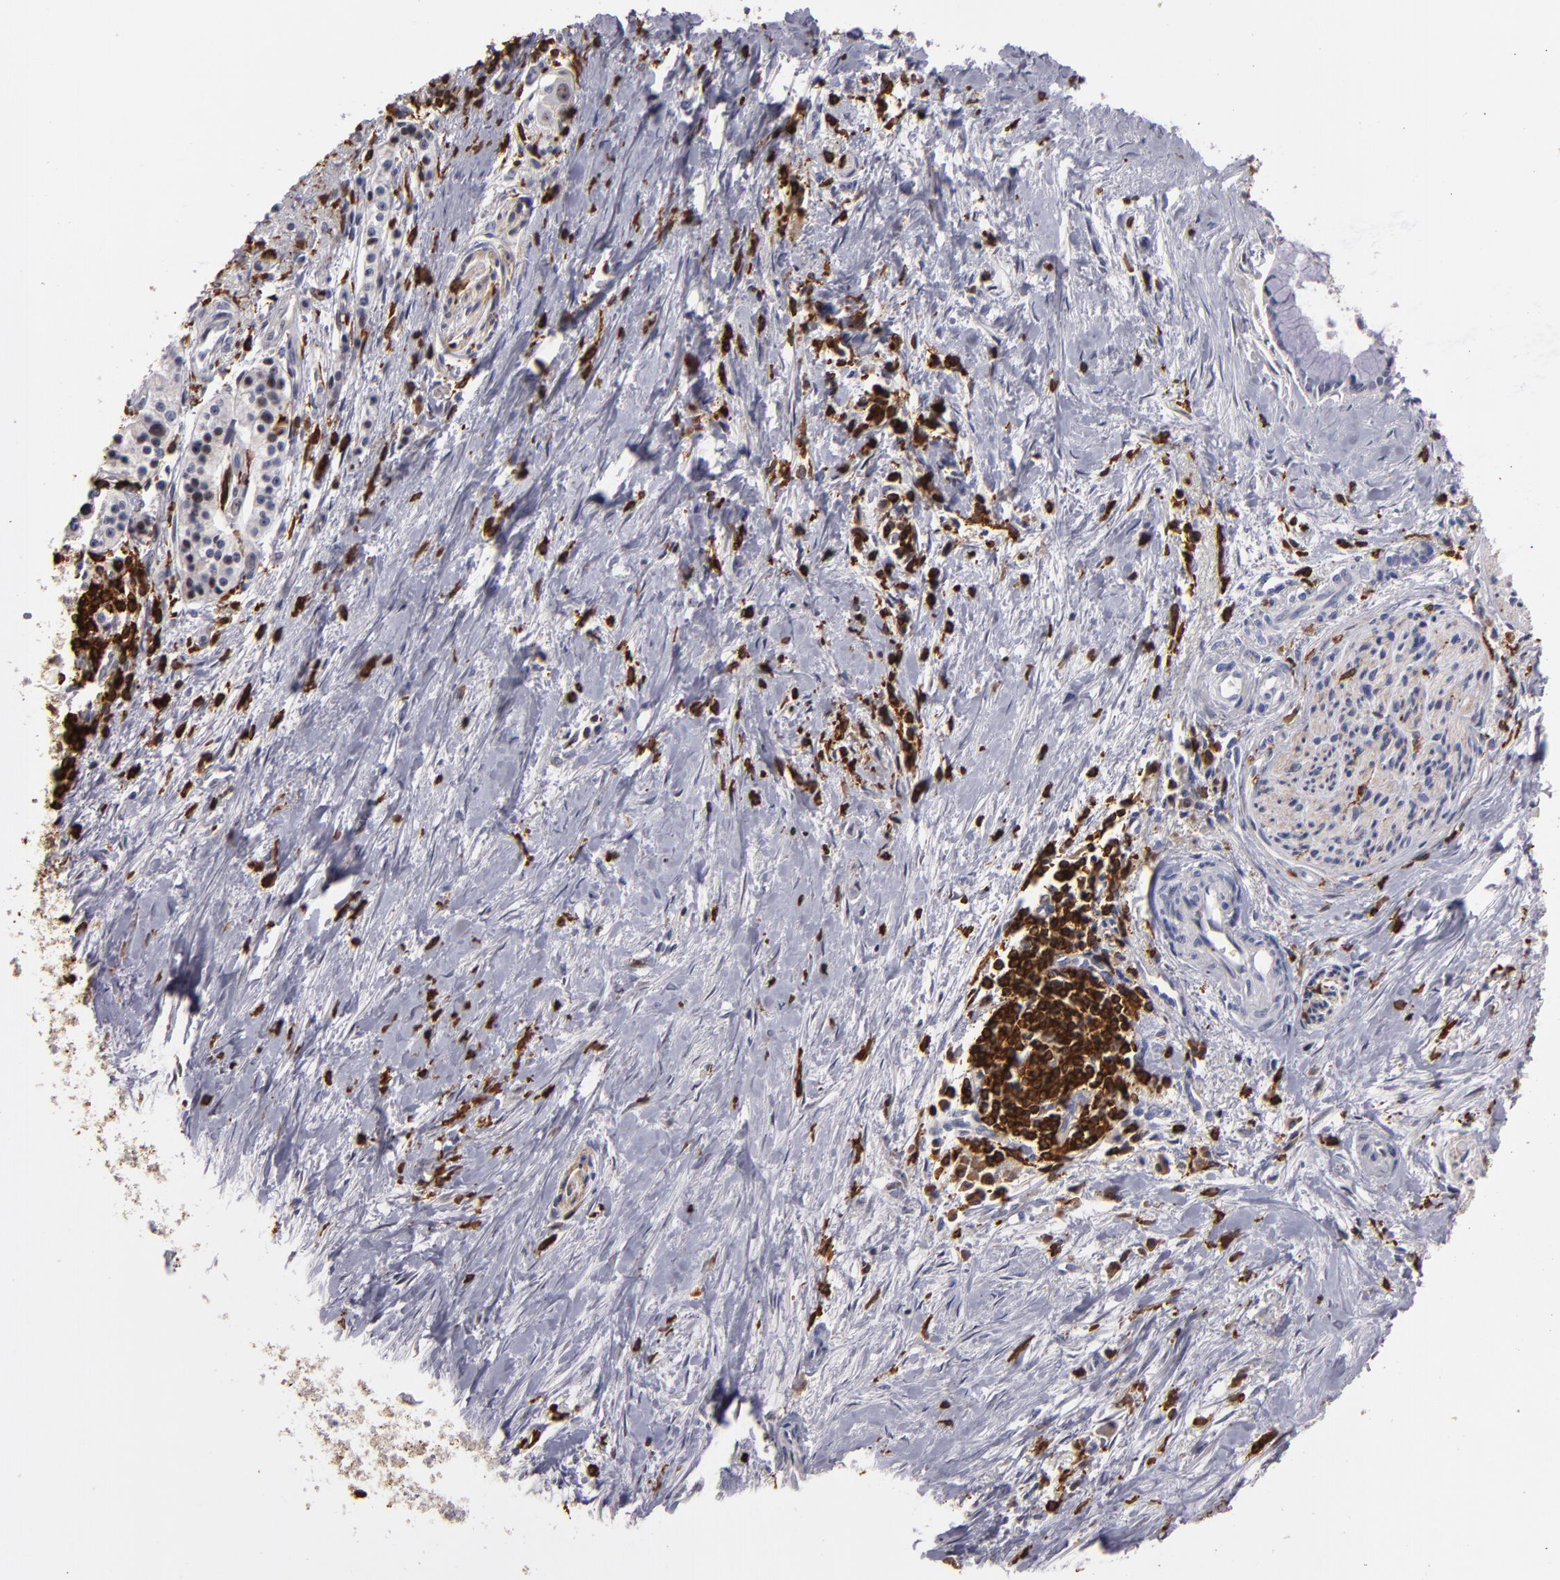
{"staining": {"intensity": "weak", "quantity": "<25%", "location": "nuclear"}, "tissue": "pancreatic cancer", "cell_type": "Tumor cells", "image_type": "cancer", "snomed": [{"axis": "morphology", "description": "Adenocarcinoma, NOS"}, {"axis": "topography", "description": "Pancreas"}], "caption": "Human pancreatic adenocarcinoma stained for a protein using immunohistochemistry shows no expression in tumor cells.", "gene": "WAS", "patient": {"sex": "male", "age": 59}}